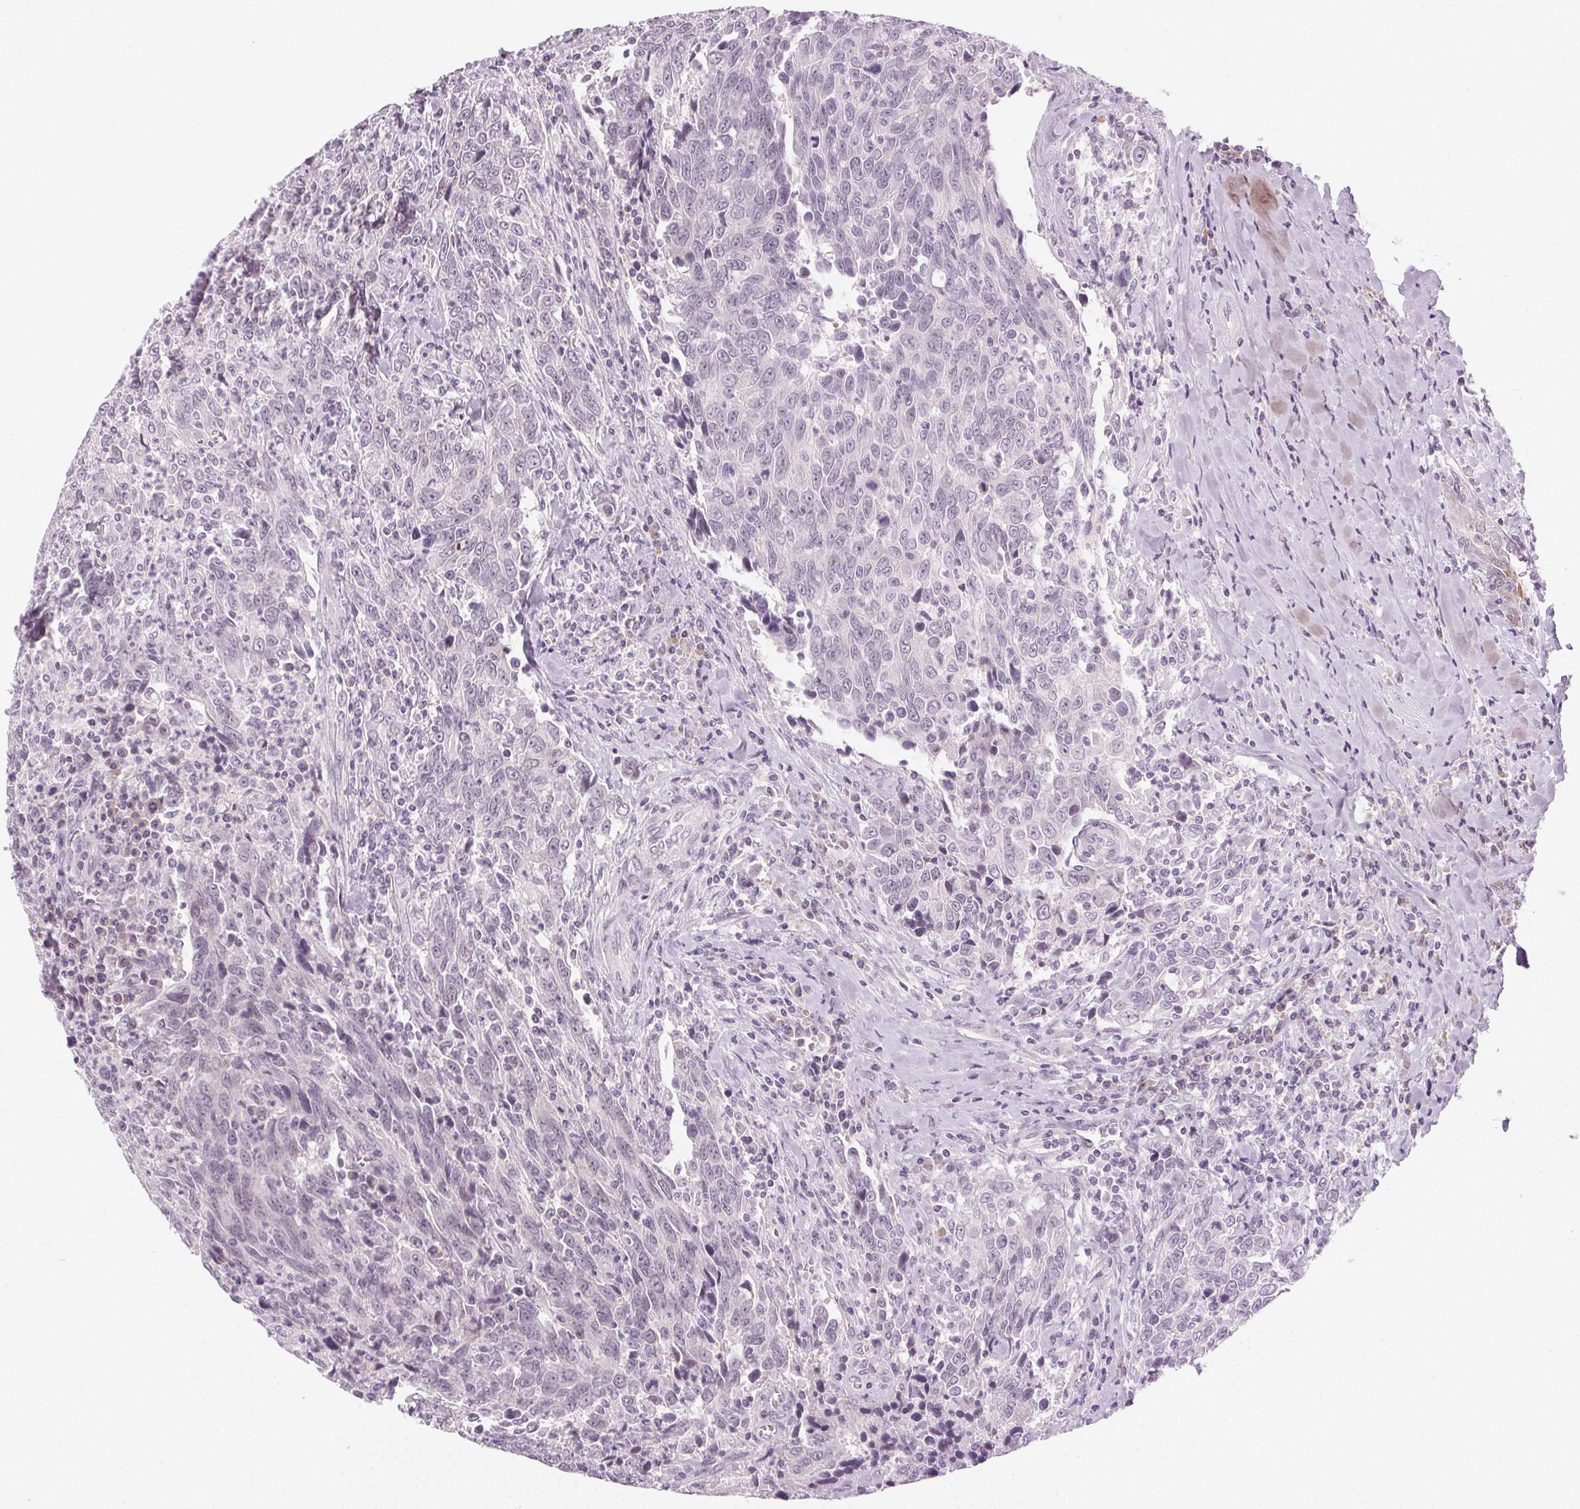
{"staining": {"intensity": "negative", "quantity": "none", "location": "none"}, "tissue": "breast cancer", "cell_type": "Tumor cells", "image_type": "cancer", "snomed": [{"axis": "morphology", "description": "Duct carcinoma"}, {"axis": "topography", "description": "Breast"}], "caption": "Tumor cells show no significant protein staining in breast cancer. (DAB IHC with hematoxylin counter stain).", "gene": "HSF5", "patient": {"sex": "female", "age": 50}}